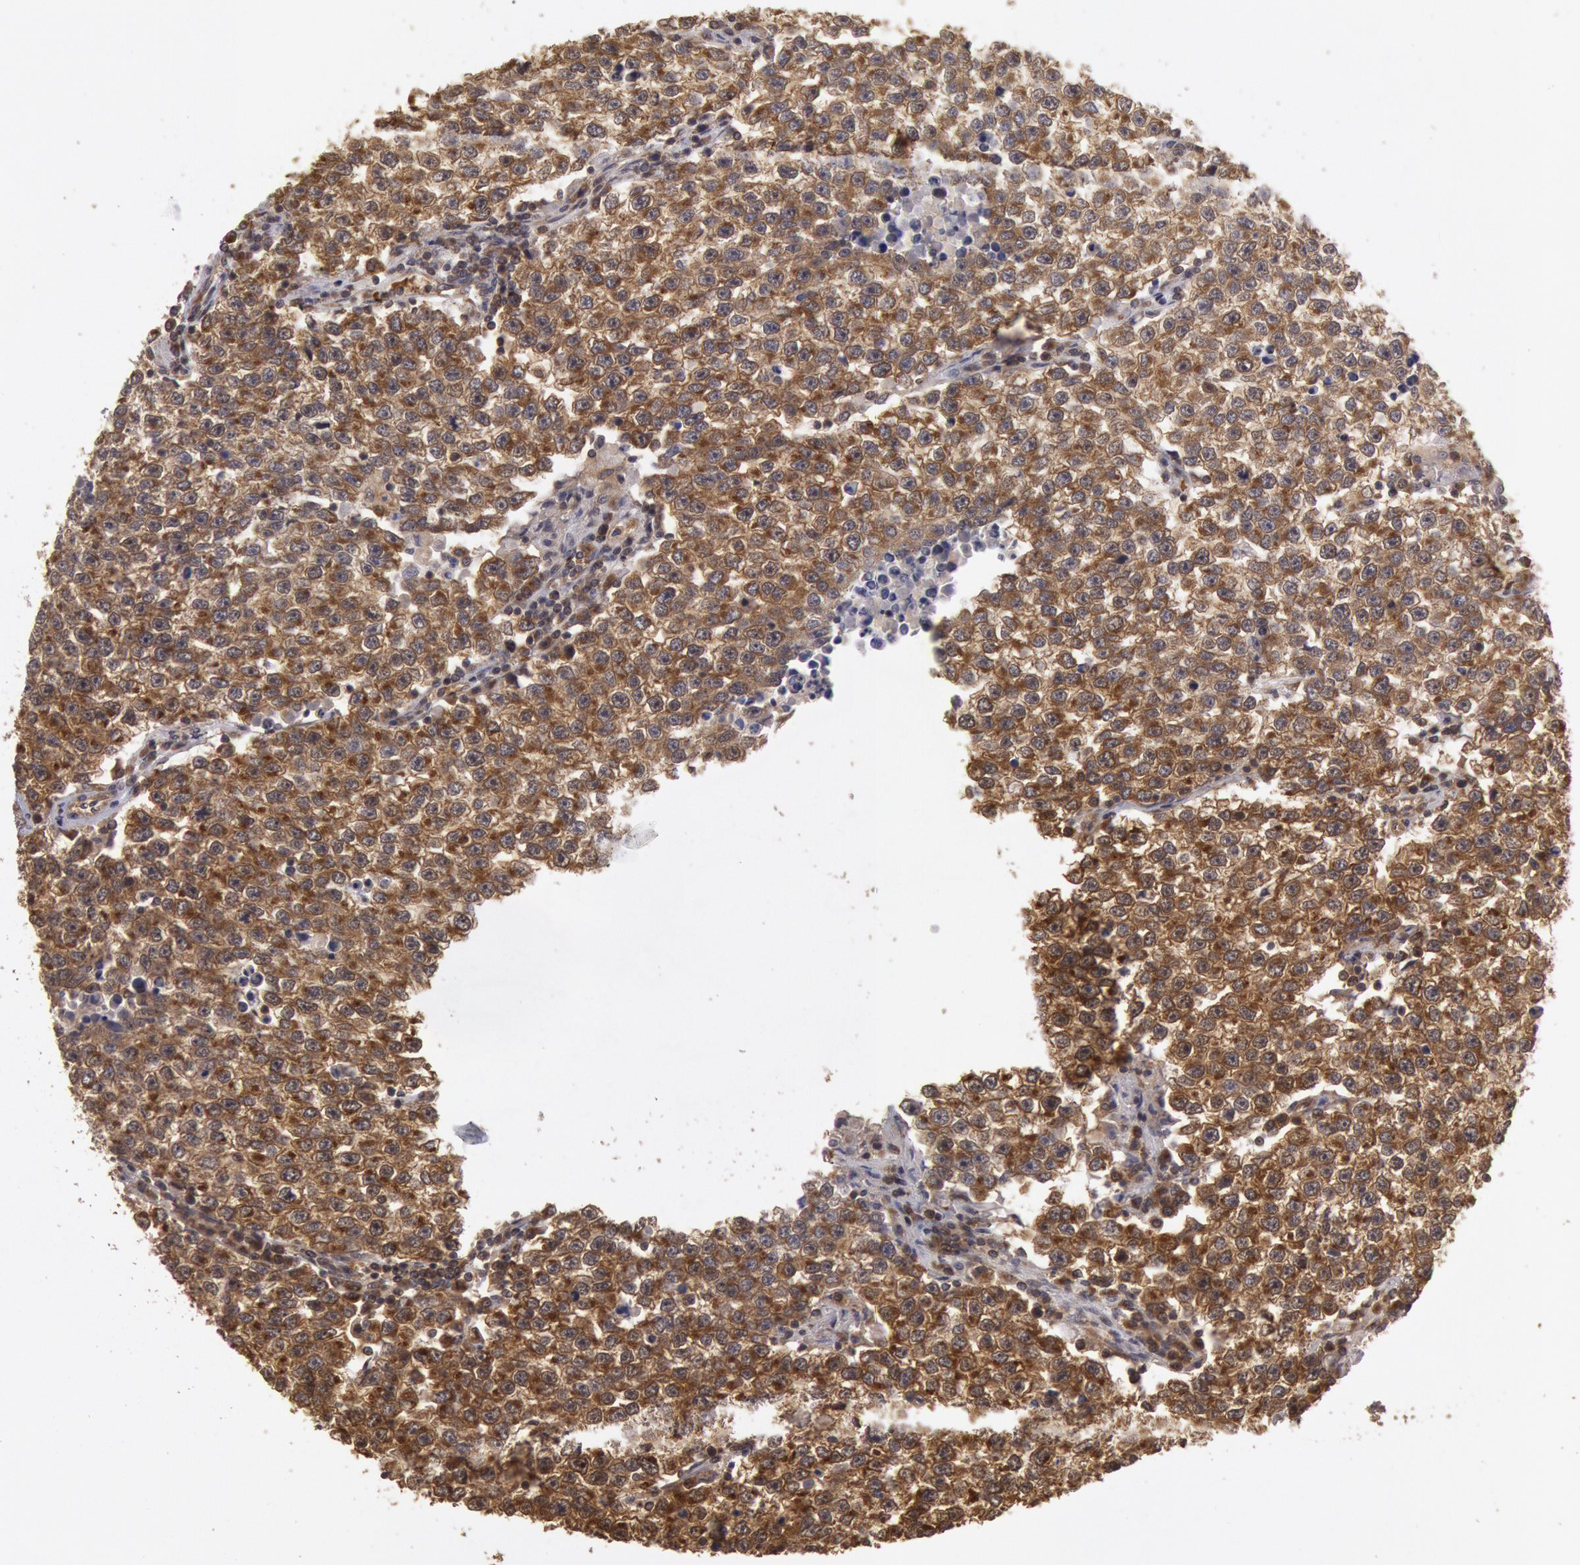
{"staining": {"intensity": "moderate", "quantity": ">75%", "location": "cytoplasmic/membranous"}, "tissue": "testis cancer", "cell_type": "Tumor cells", "image_type": "cancer", "snomed": [{"axis": "morphology", "description": "Seminoma, NOS"}, {"axis": "topography", "description": "Testis"}], "caption": "Immunohistochemistry (IHC) photomicrograph of neoplastic tissue: human testis cancer (seminoma) stained using immunohistochemistry displays medium levels of moderate protein expression localized specifically in the cytoplasmic/membranous of tumor cells, appearing as a cytoplasmic/membranous brown color.", "gene": "USP14", "patient": {"sex": "male", "age": 36}}